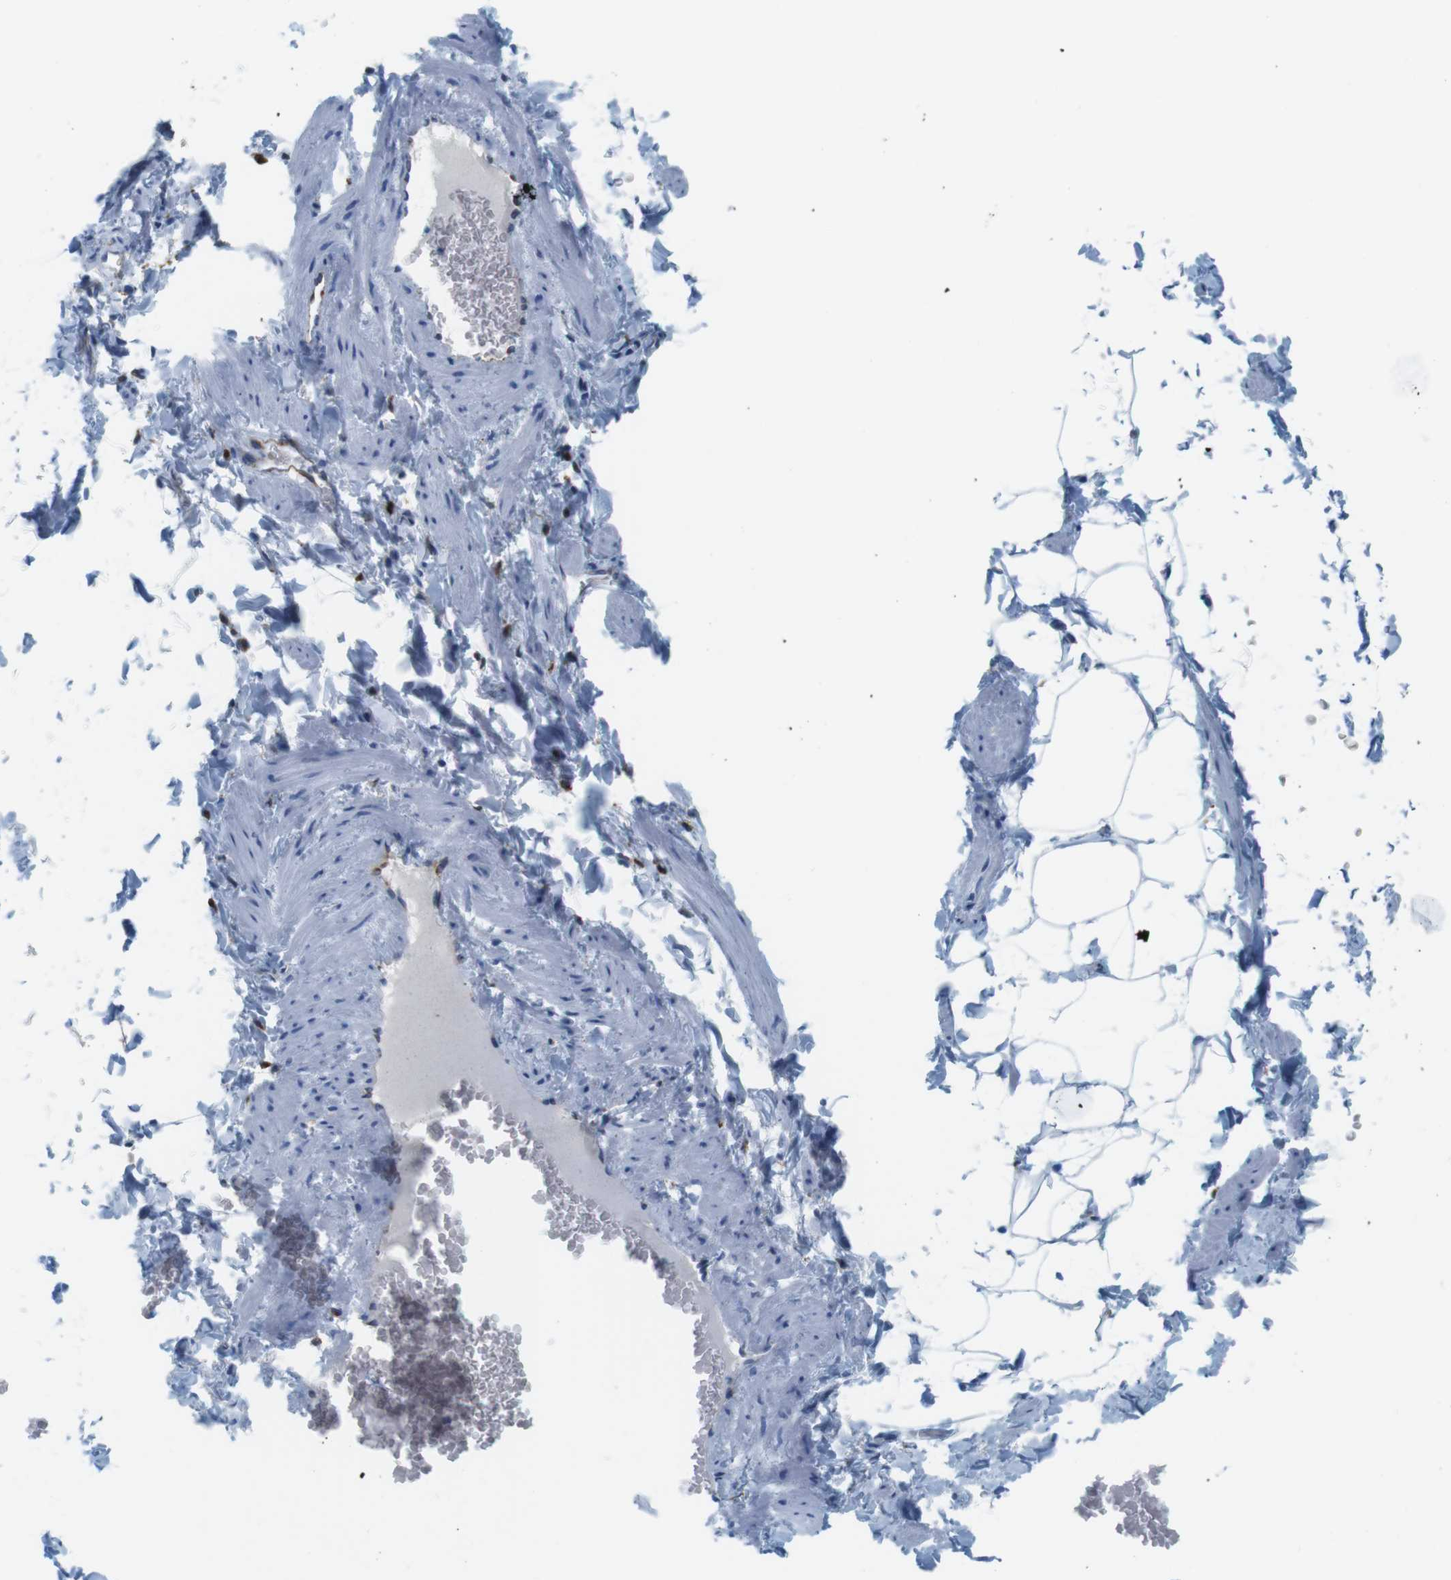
{"staining": {"intensity": "negative", "quantity": "none", "location": "none"}, "tissue": "adipose tissue", "cell_type": "Adipocytes", "image_type": "normal", "snomed": [{"axis": "morphology", "description": "Normal tissue, NOS"}, {"axis": "topography", "description": "Vascular tissue"}], "caption": "The immunohistochemistry (IHC) histopathology image has no significant staining in adipocytes of adipose tissue.", "gene": "CIITA", "patient": {"sex": "male", "age": 41}}